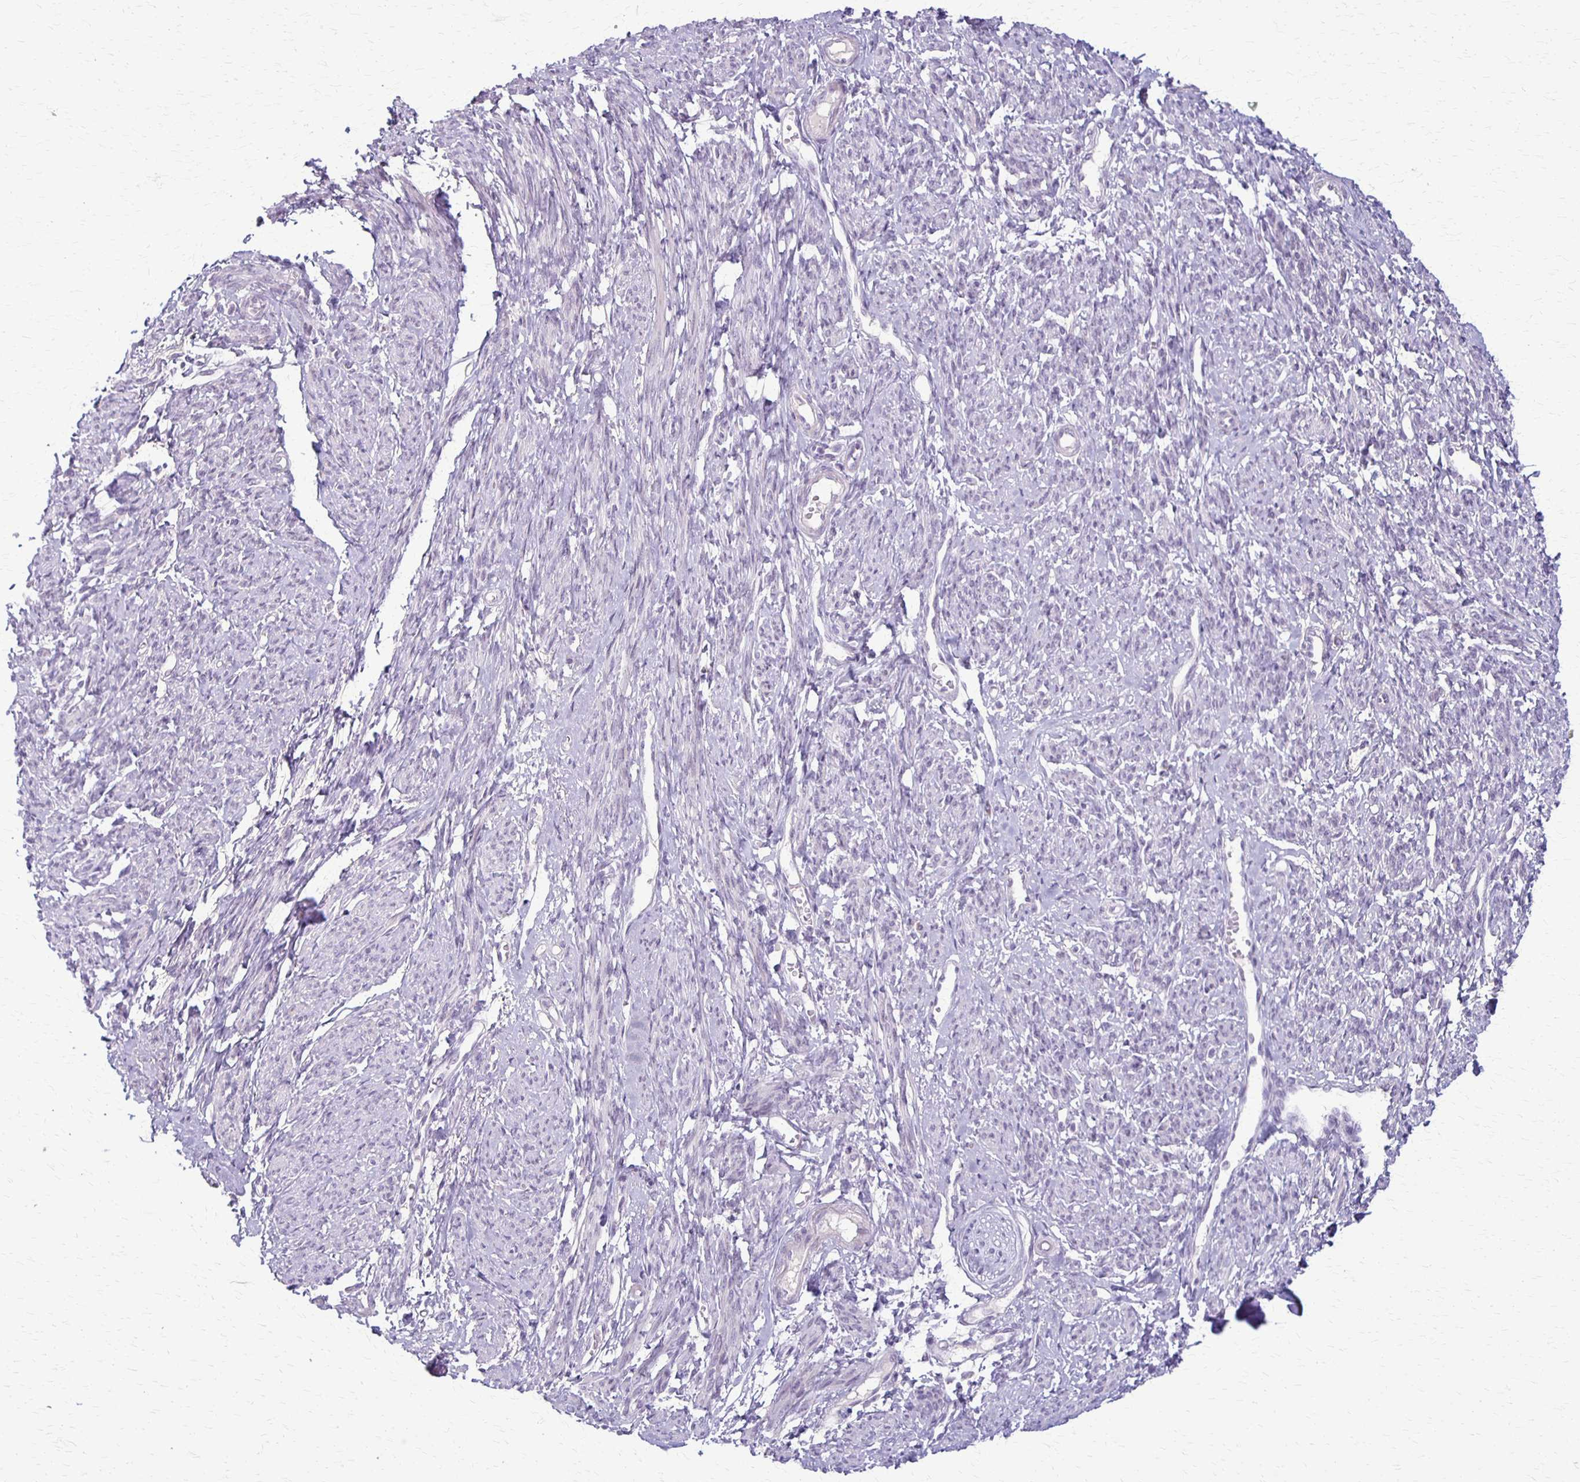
{"staining": {"intensity": "negative", "quantity": "none", "location": "none"}, "tissue": "smooth muscle", "cell_type": "Smooth muscle cells", "image_type": "normal", "snomed": [{"axis": "morphology", "description": "Normal tissue, NOS"}, {"axis": "topography", "description": "Smooth muscle"}], "caption": "Smooth muscle cells show no significant protein staining in normal smooth muscle.", "gene": "SLC35E2B", "patient": {"sex": "female", "age": 65}}